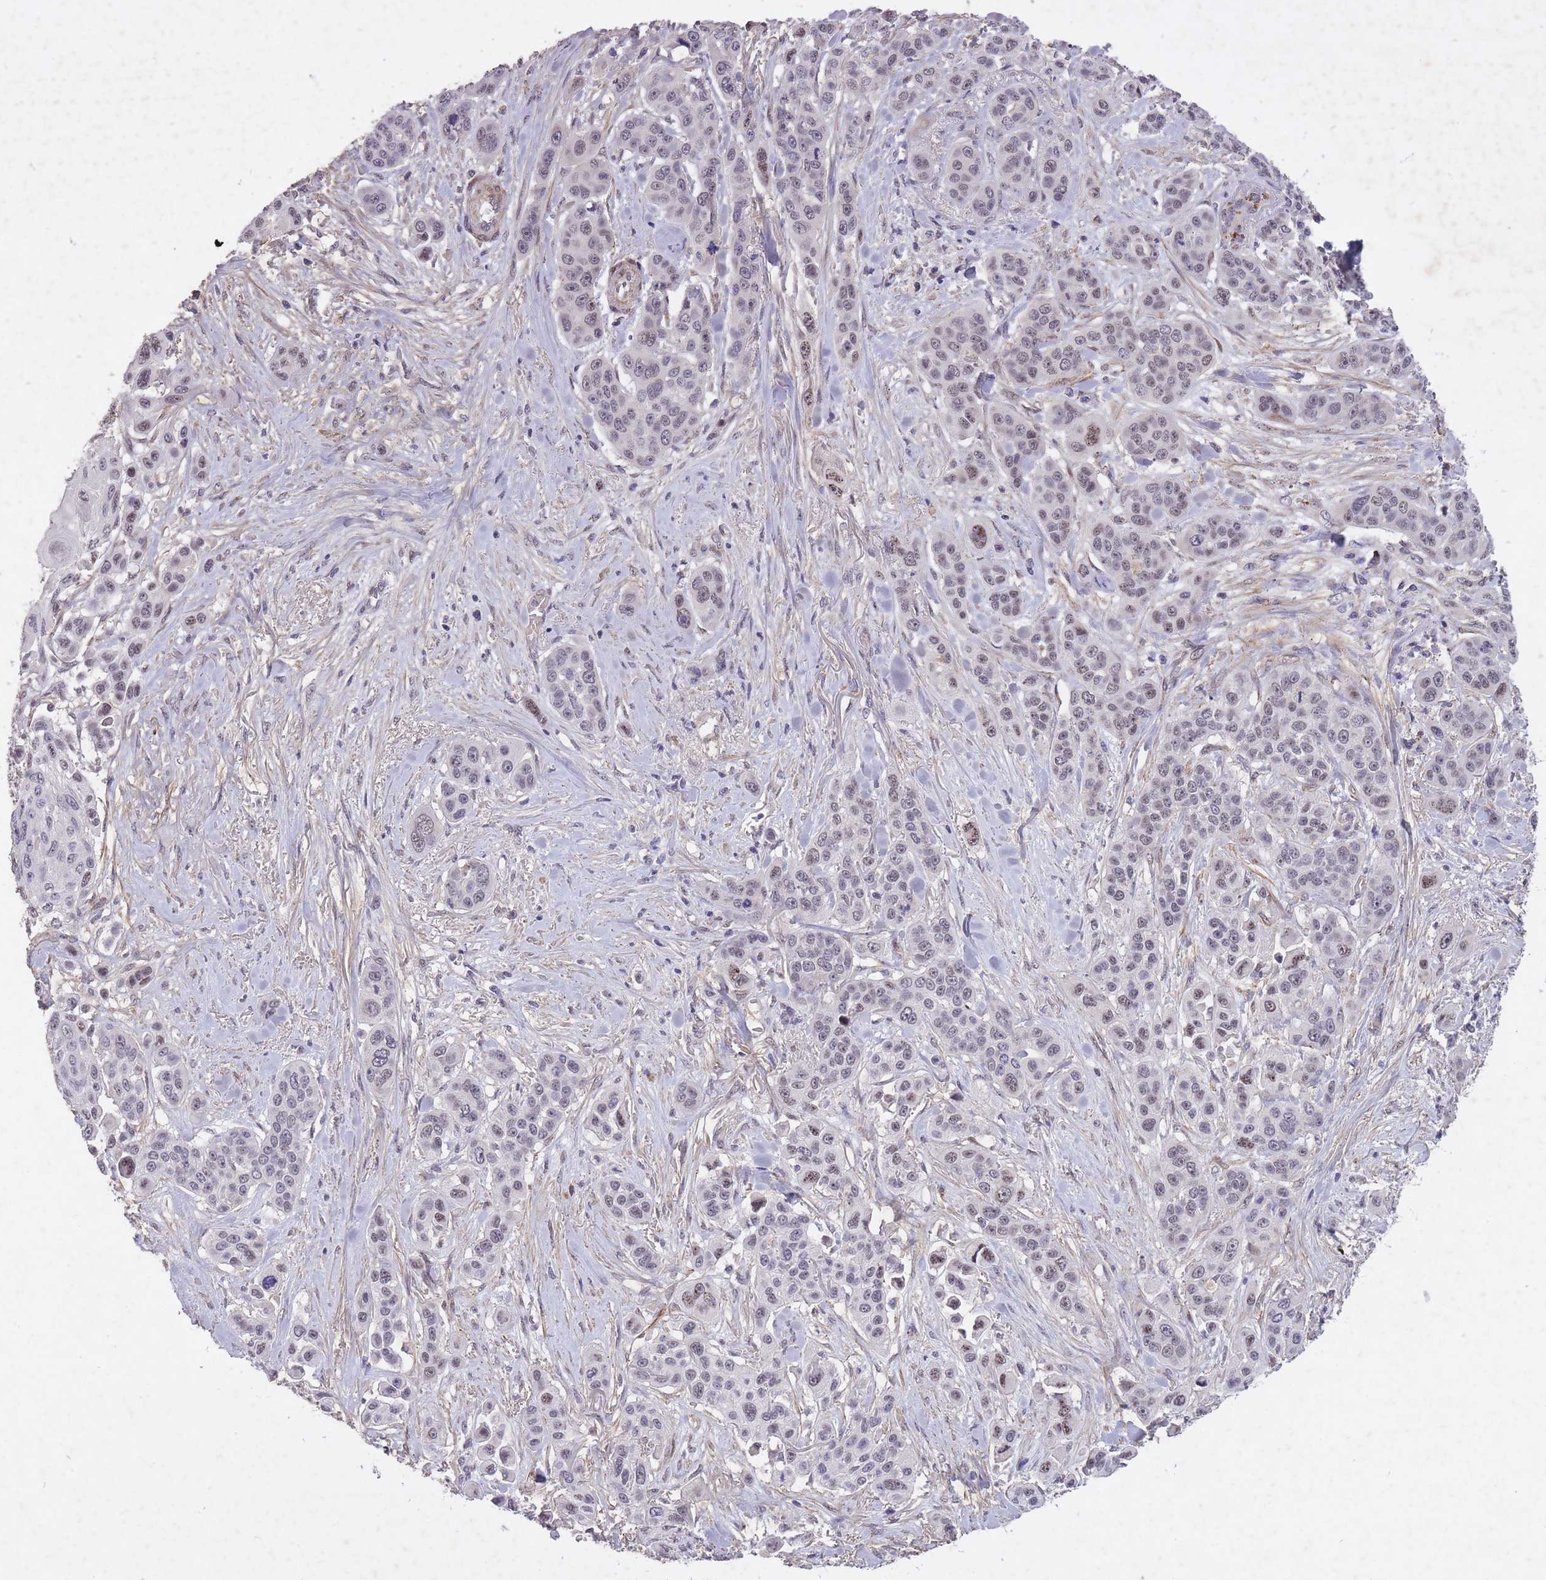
{"staining": {"intensity": "moderate", "quantity": "<25%", "location": "nuclear"}, "tissue": "skin cancer", "cell_type": "Tumor cells", "image_type": "cancer", "snomed": [{"axis": "morphology", "description": "Squamous cell carcinoma, NOS"}, {"axis": "topography", "description": "Skin"}], "caption": "Skin squamous cell carcinoma was stained to show a protein in brown. There is low levels of moderate nuclear positivity in approximately <25% of tumor cells. (IHC, brightfield microscopy, high magnification).", "gene": "CBX6", "patient": {"sex": "male", "age": 67}}